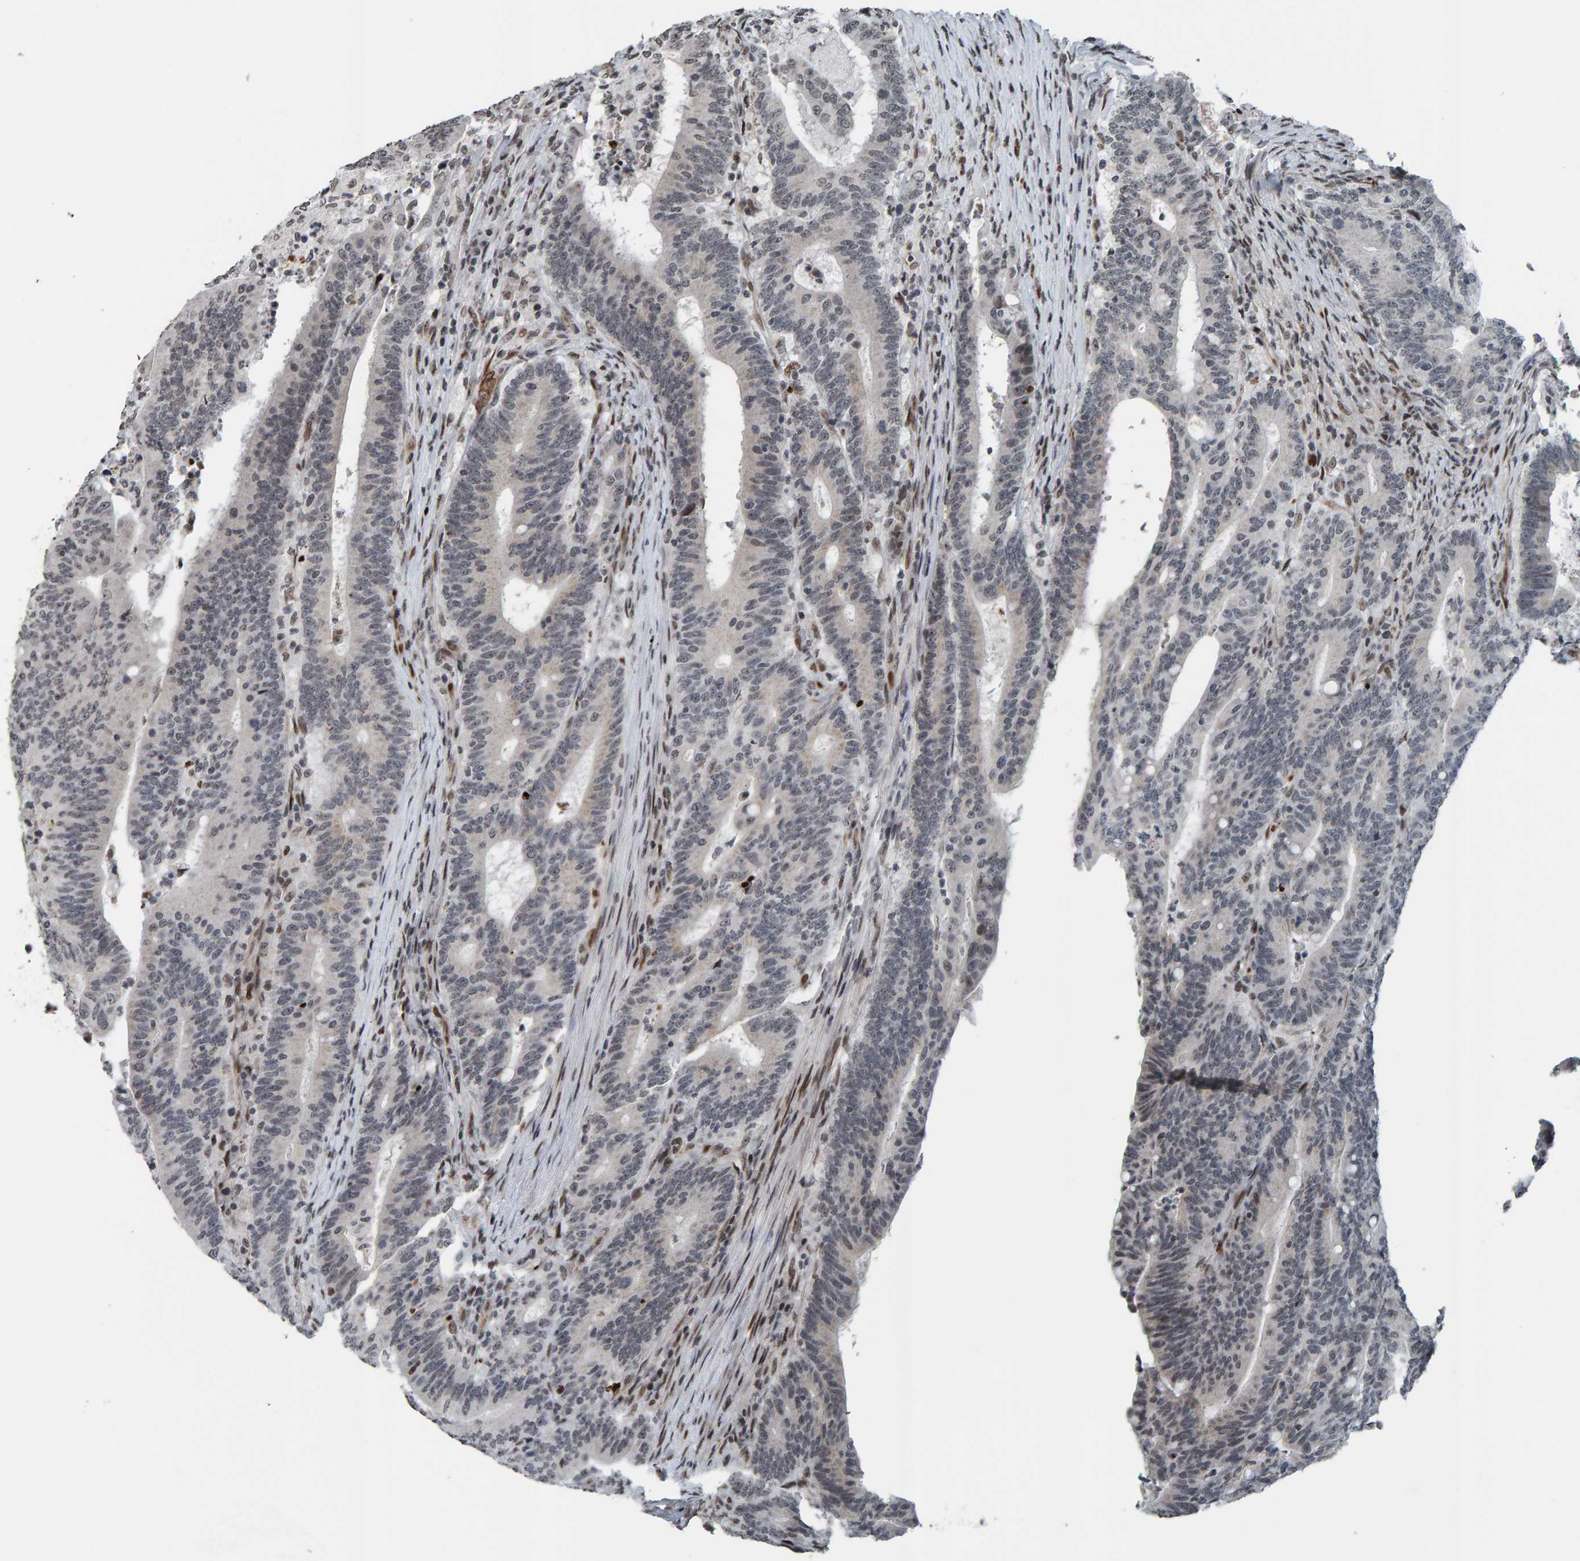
{"staining": {"intensity": "negative", "quantity": "none", "location": "none"}, "tissue": "colorectal cancer", "cell_type": "Tumor cells", "image_type": "cancer", "snomed": [{"axis": "morphology", "description": "Adenocarcinoma, NOS"}, {"axis": "topography", "description": "Colon"}], "caption": "Tumor cells show no significant protein expression in colorectal adenocarcinoma. (Immunohistochemistry (ihc), brightfield microscopy, high magnification).", "gene": "ZNF366", "patient": {"sex": "female", "age": 66}}